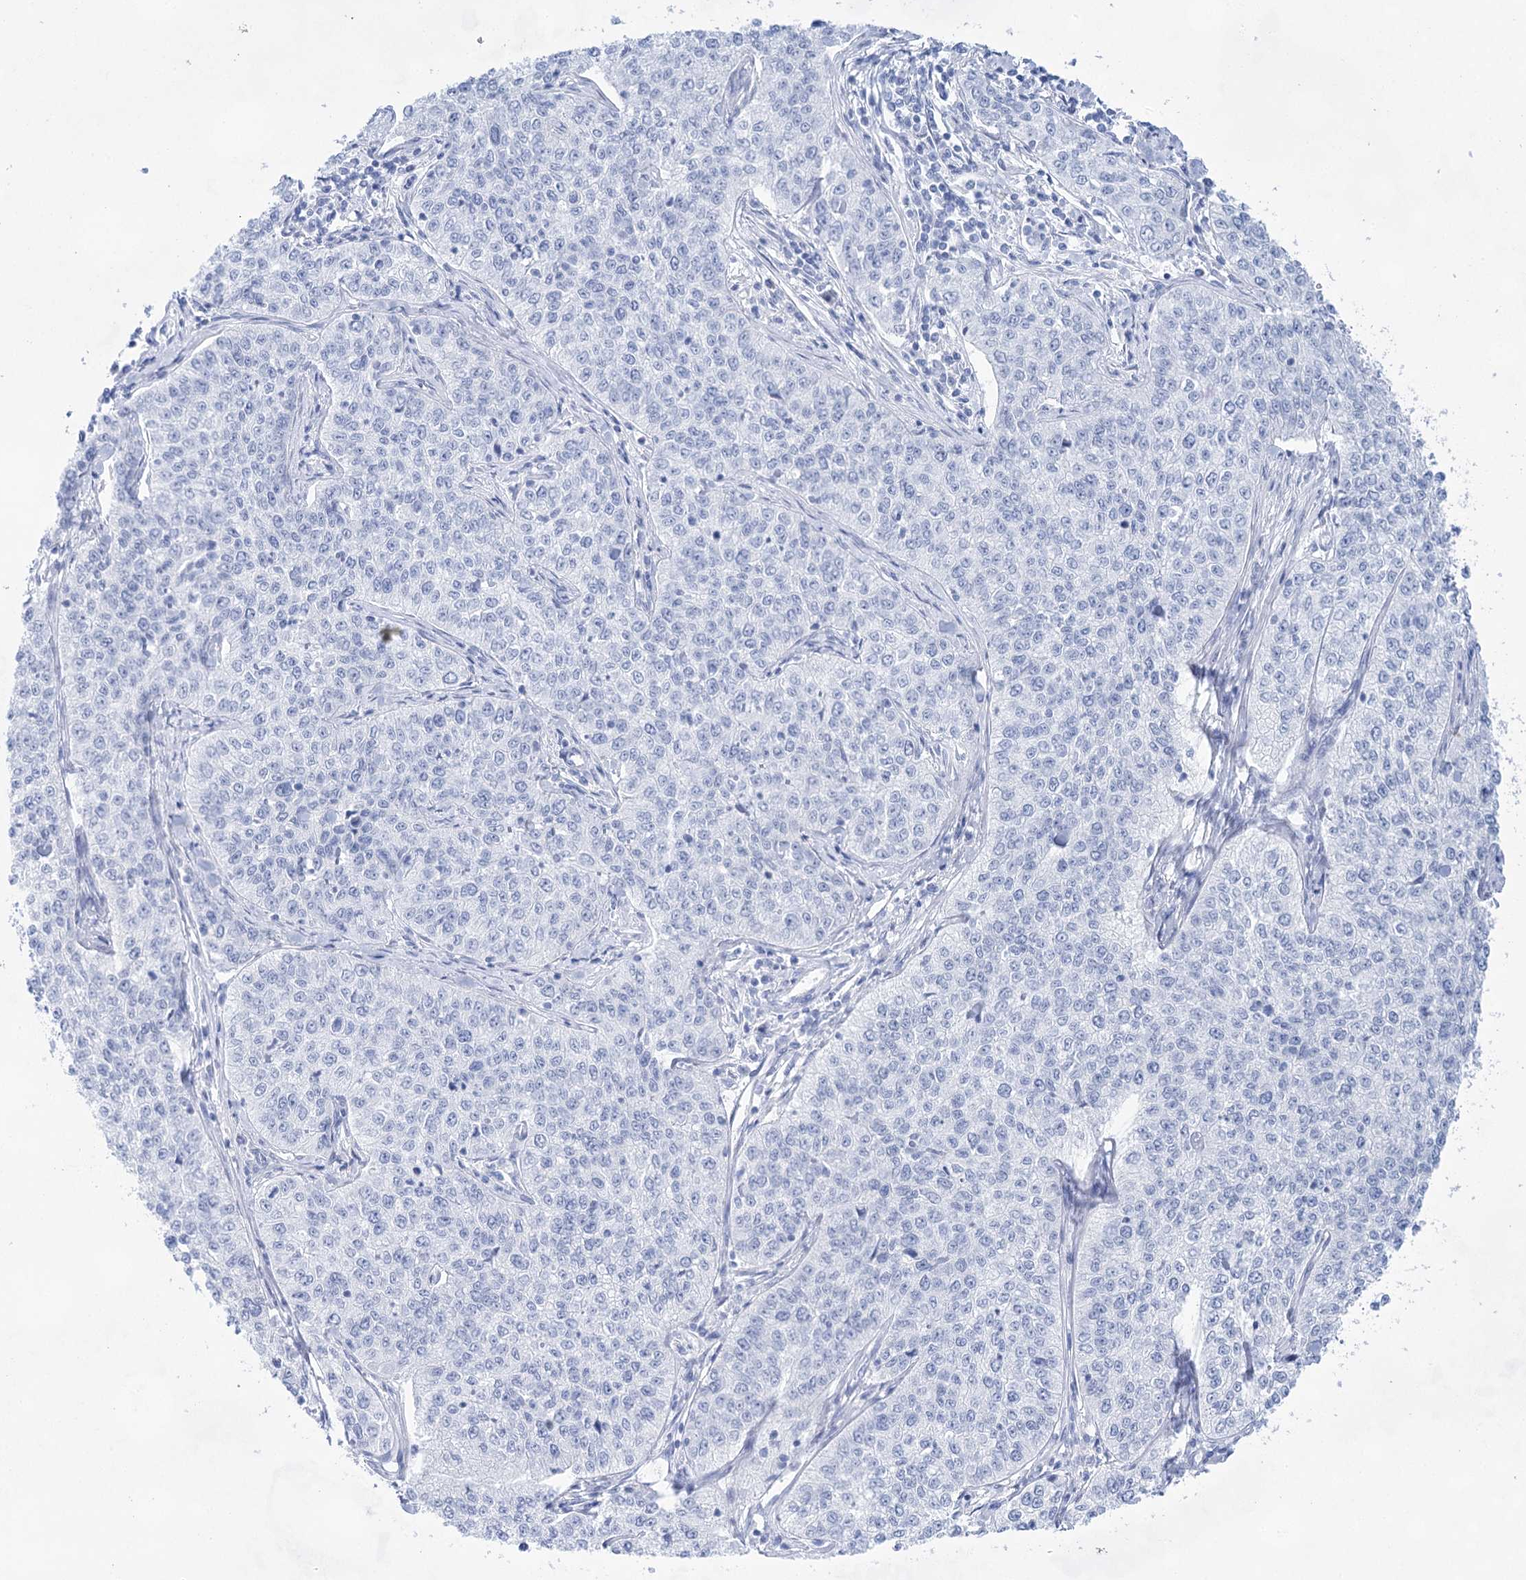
{"staining": {"intensity": "negative", "quantity": "none", "location": "none"}, "tissue": "cervical cancer", "cell_type": "Tumor cells", "image_type": "cancer", "snomed": [{"axis": "morphology", "description": "Squamous cell carcinoma, NOS"}, {"axis": "topography", "description": "Cervix"}], "caption": "IHC image of neoplastic tissue: human squamous cell carcinoma (cervical) stained with DAB (3,3'-diaminobenzidine) displays no significant protein expression in tumor cells.", "gene": "LALBA", "patient": {"sex": "female", "age": 35}}